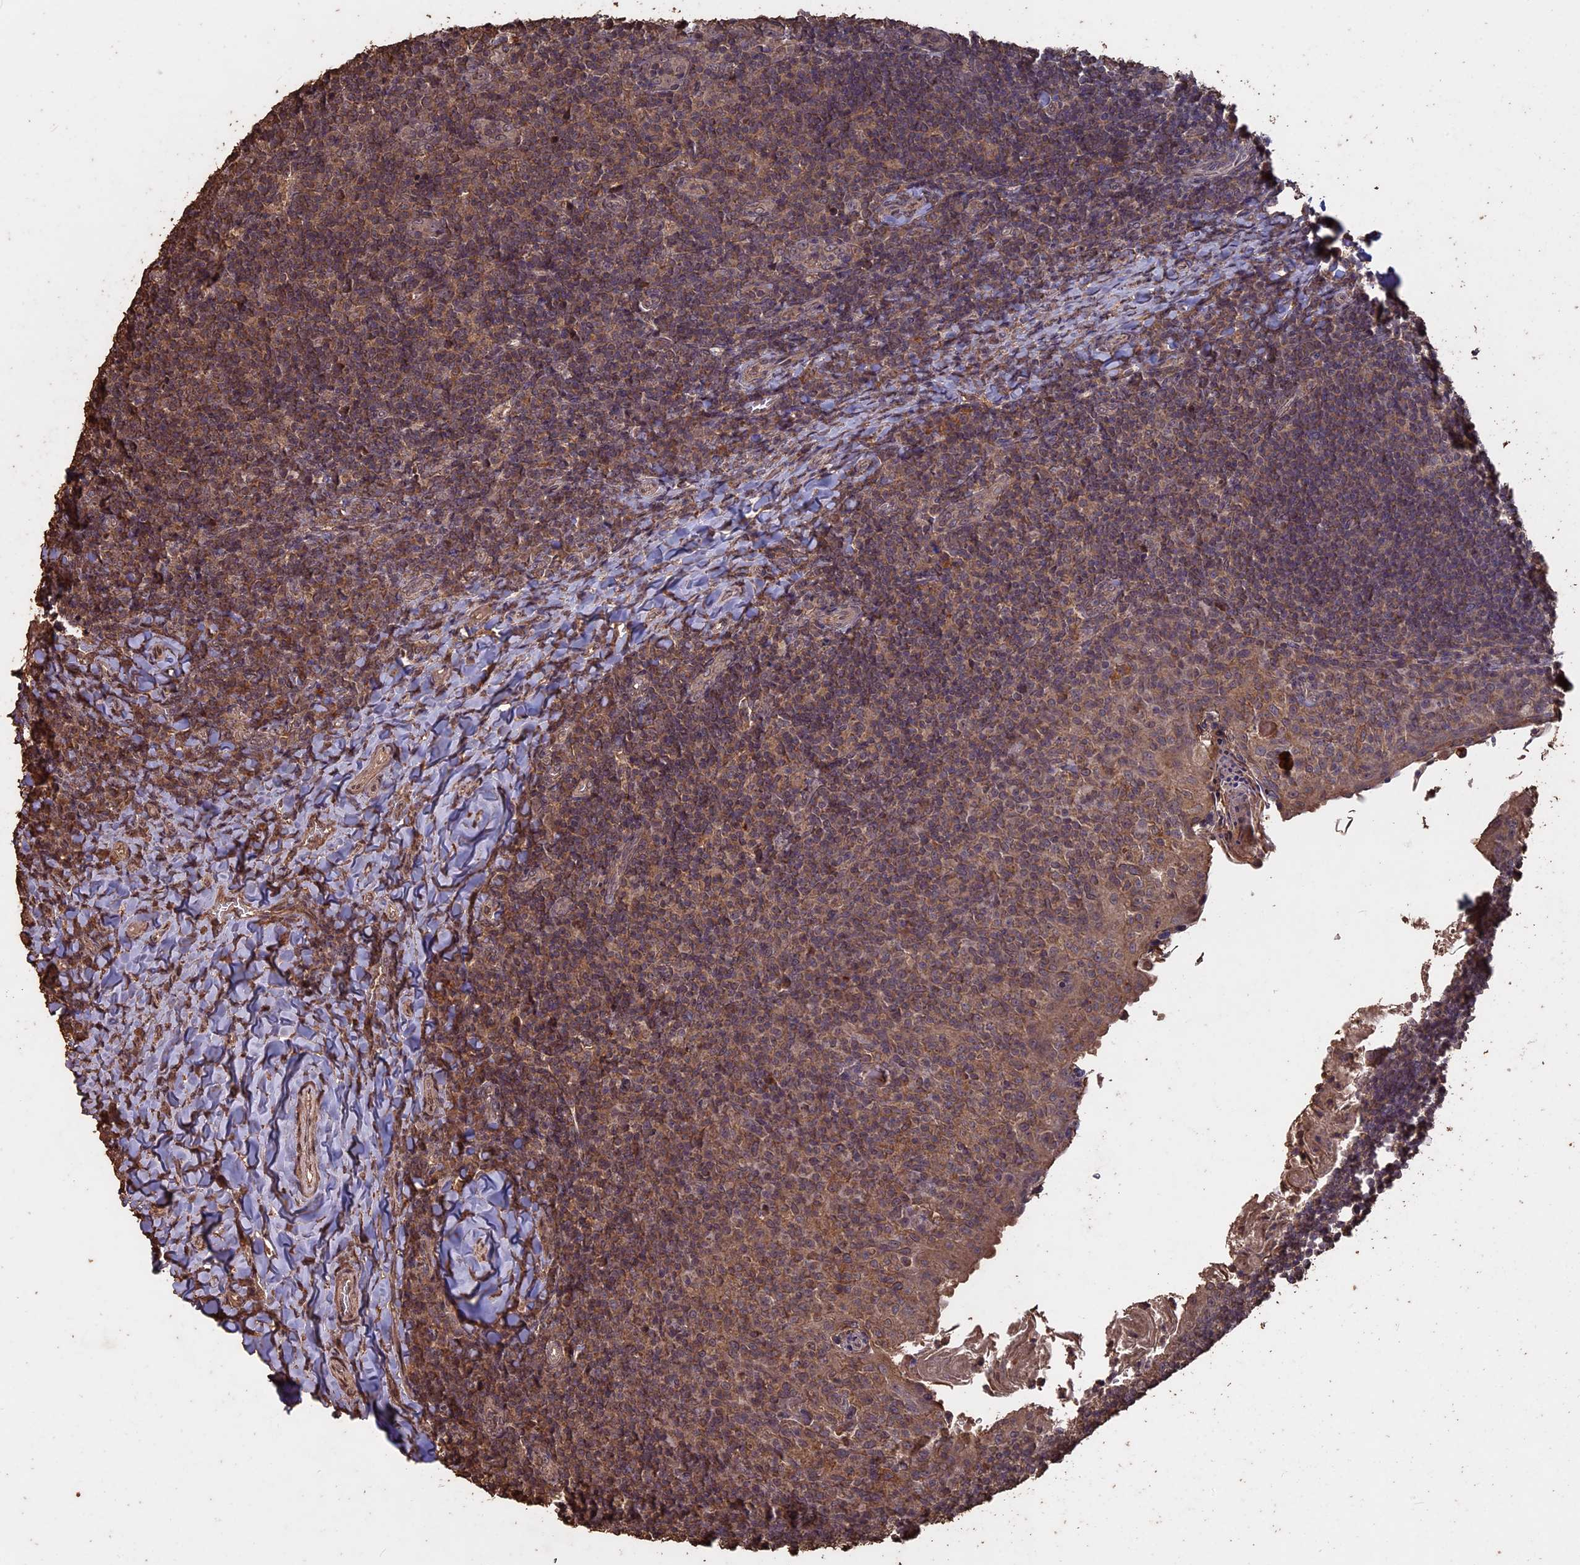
{"staining": {"intensity": "weak", "quantity": ">75%", "location": "cytoplasmic/membranous,nuclear"}, "tissue": "tonsil", "cell_type": "Germinal center cells", "image_type": "normal", "snomed": [{"axis": "morphology", "description": "Normal tissue, NOS"}, {"axis": "topography", "description": "Tonsil"}], "caption": "DAB immunohistochemical staining of benign tonsil exhibits weak cytoplasmic/membranous,nuclear protein staining in approximately >75% of germinal center cells.", "gene": "HUNK", "patient": {"sex": "female", "age": 10}}